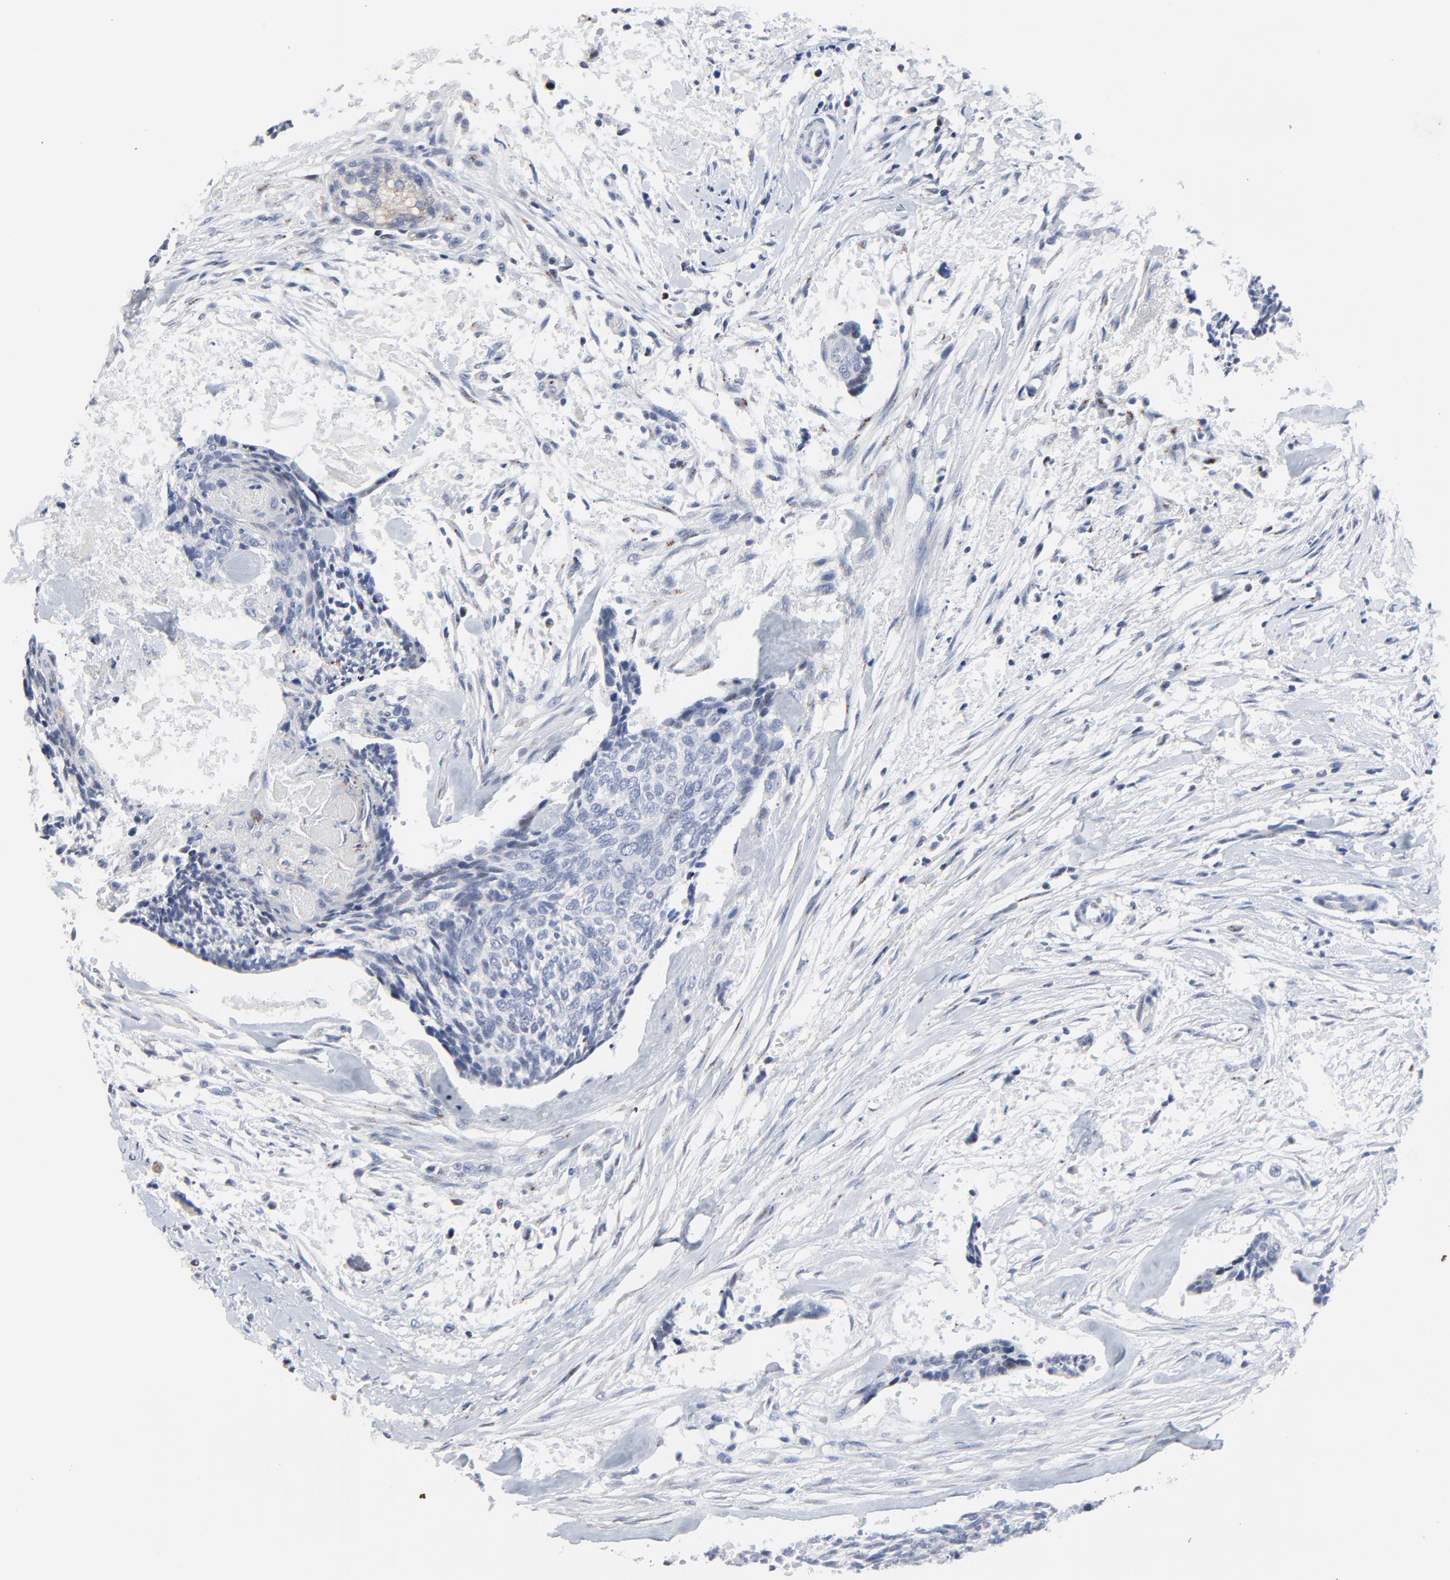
{"staining": {"intensity": "negative", "quantity": "none", "location": "none"}, "tissue": "head and neck cancer", "cell_type": "Tumor cells", "image_type": "cancer", "snomed": [{"axis": "morphology", "description": "Squamous cell carcinoma, NOS"}, {"axis": "topography", "description": "Salivary gland"}, {"axis": "topography", "description": "Head-Neck"}], "caption": "This is an IHC photomicrograph of human head and neck cancer. There is no staining in tumor cells.", "gene": "LNX1", "patient": {"sex": "male", "age": 70}}